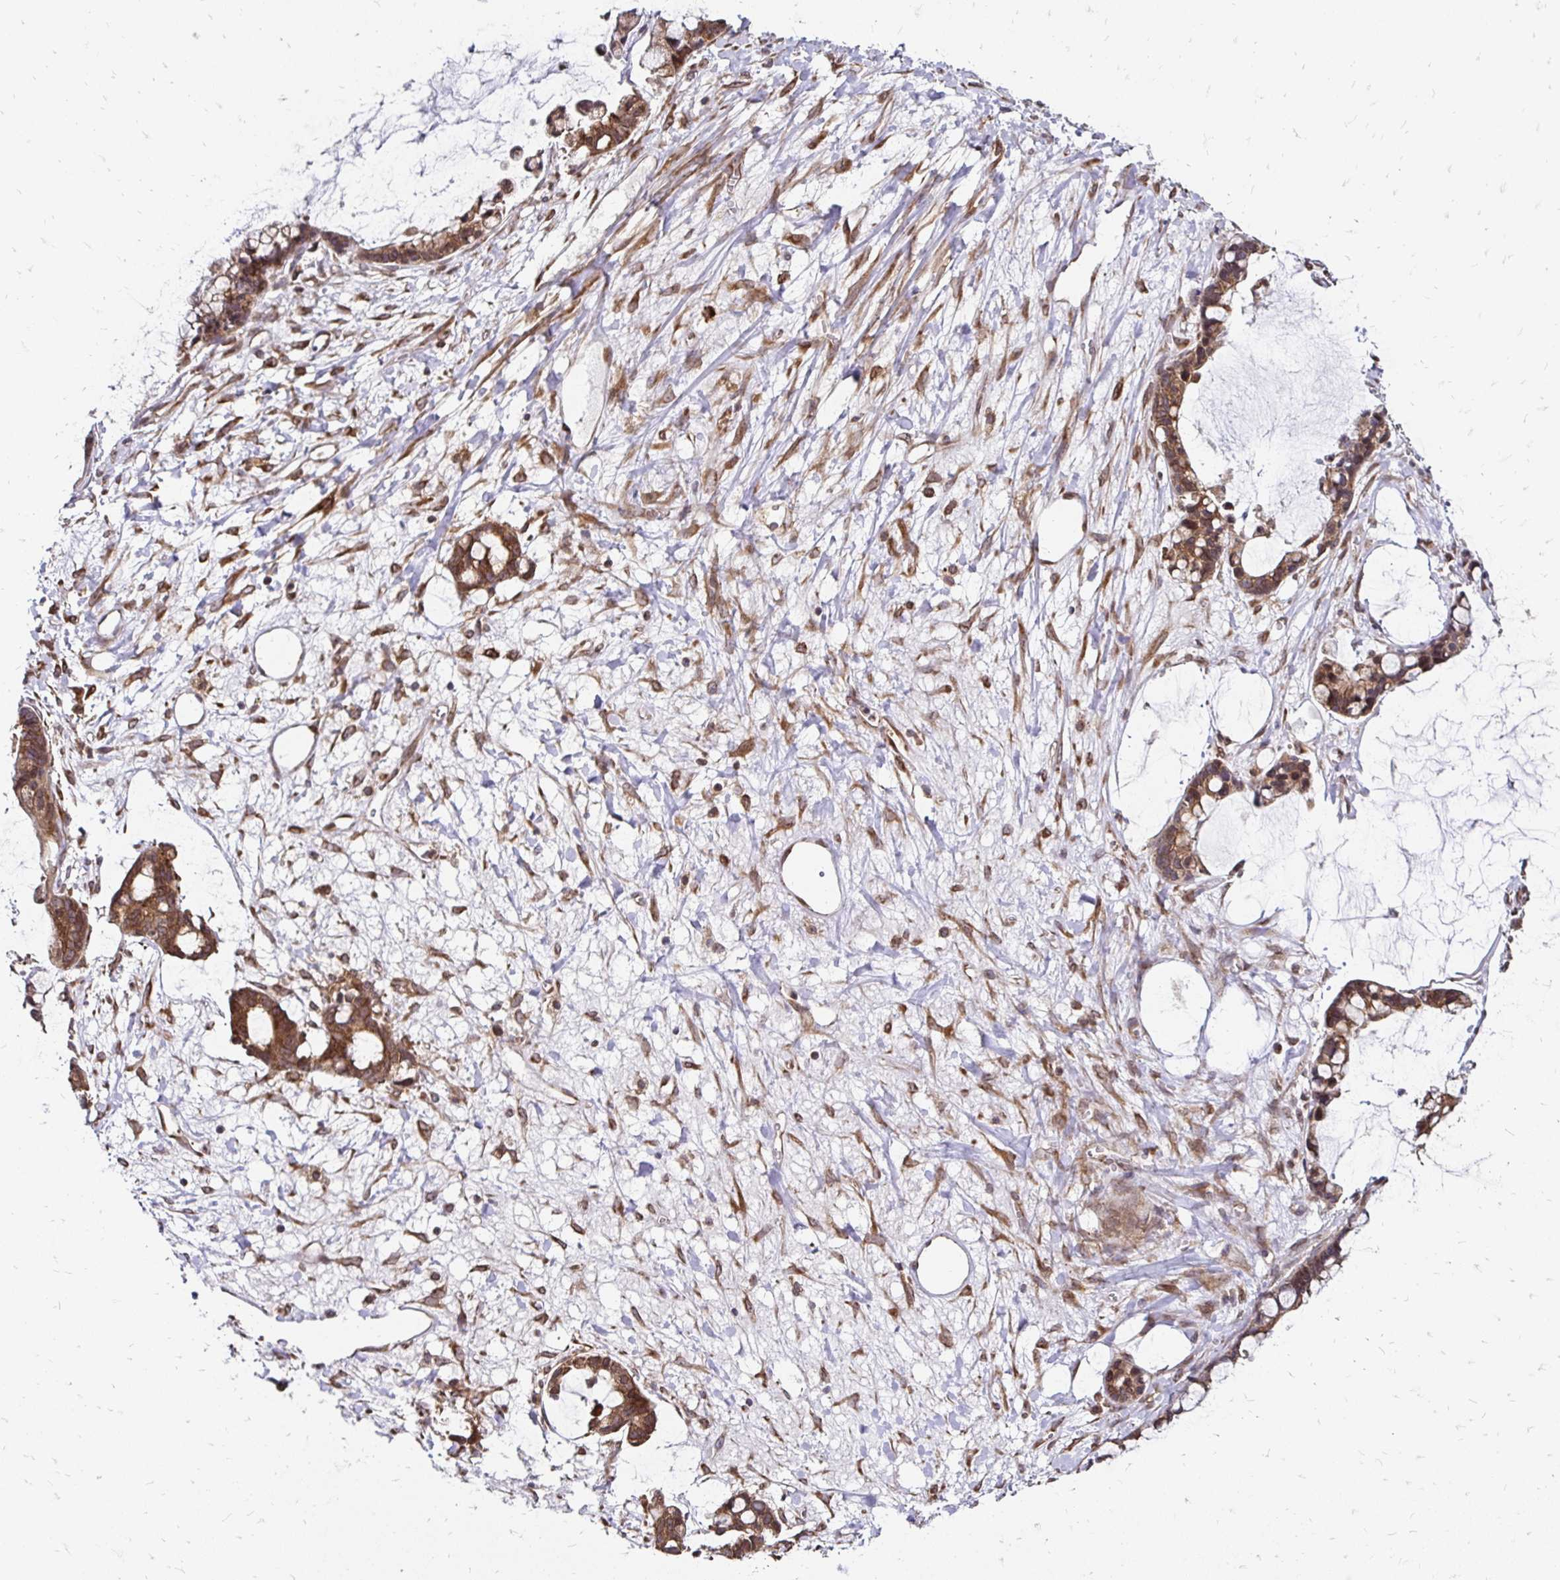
{"staining": {"intensity": "moderate", "quantity": ">75%", "location": "cytoplasmic/membranous"}, "tissue": "ovarian cancer", "cell_type": "Tumor cells", "image_type": "cancer", "snomed": [{"axis": "morphology", "description": "Cystadenocarcinoma, mucinous, NOS"}, {"axis": "topography", "description": "Ovary"}], "caption": "Brown immunohistochemical staining in ovarian cancer (mucinous cystadenocarcinoma) shows moderate cytoplasmic/membranous expression in about >75% of tumor cells.", "gene": "ZW10", "patient": {"sex": "female", "age": 63}}